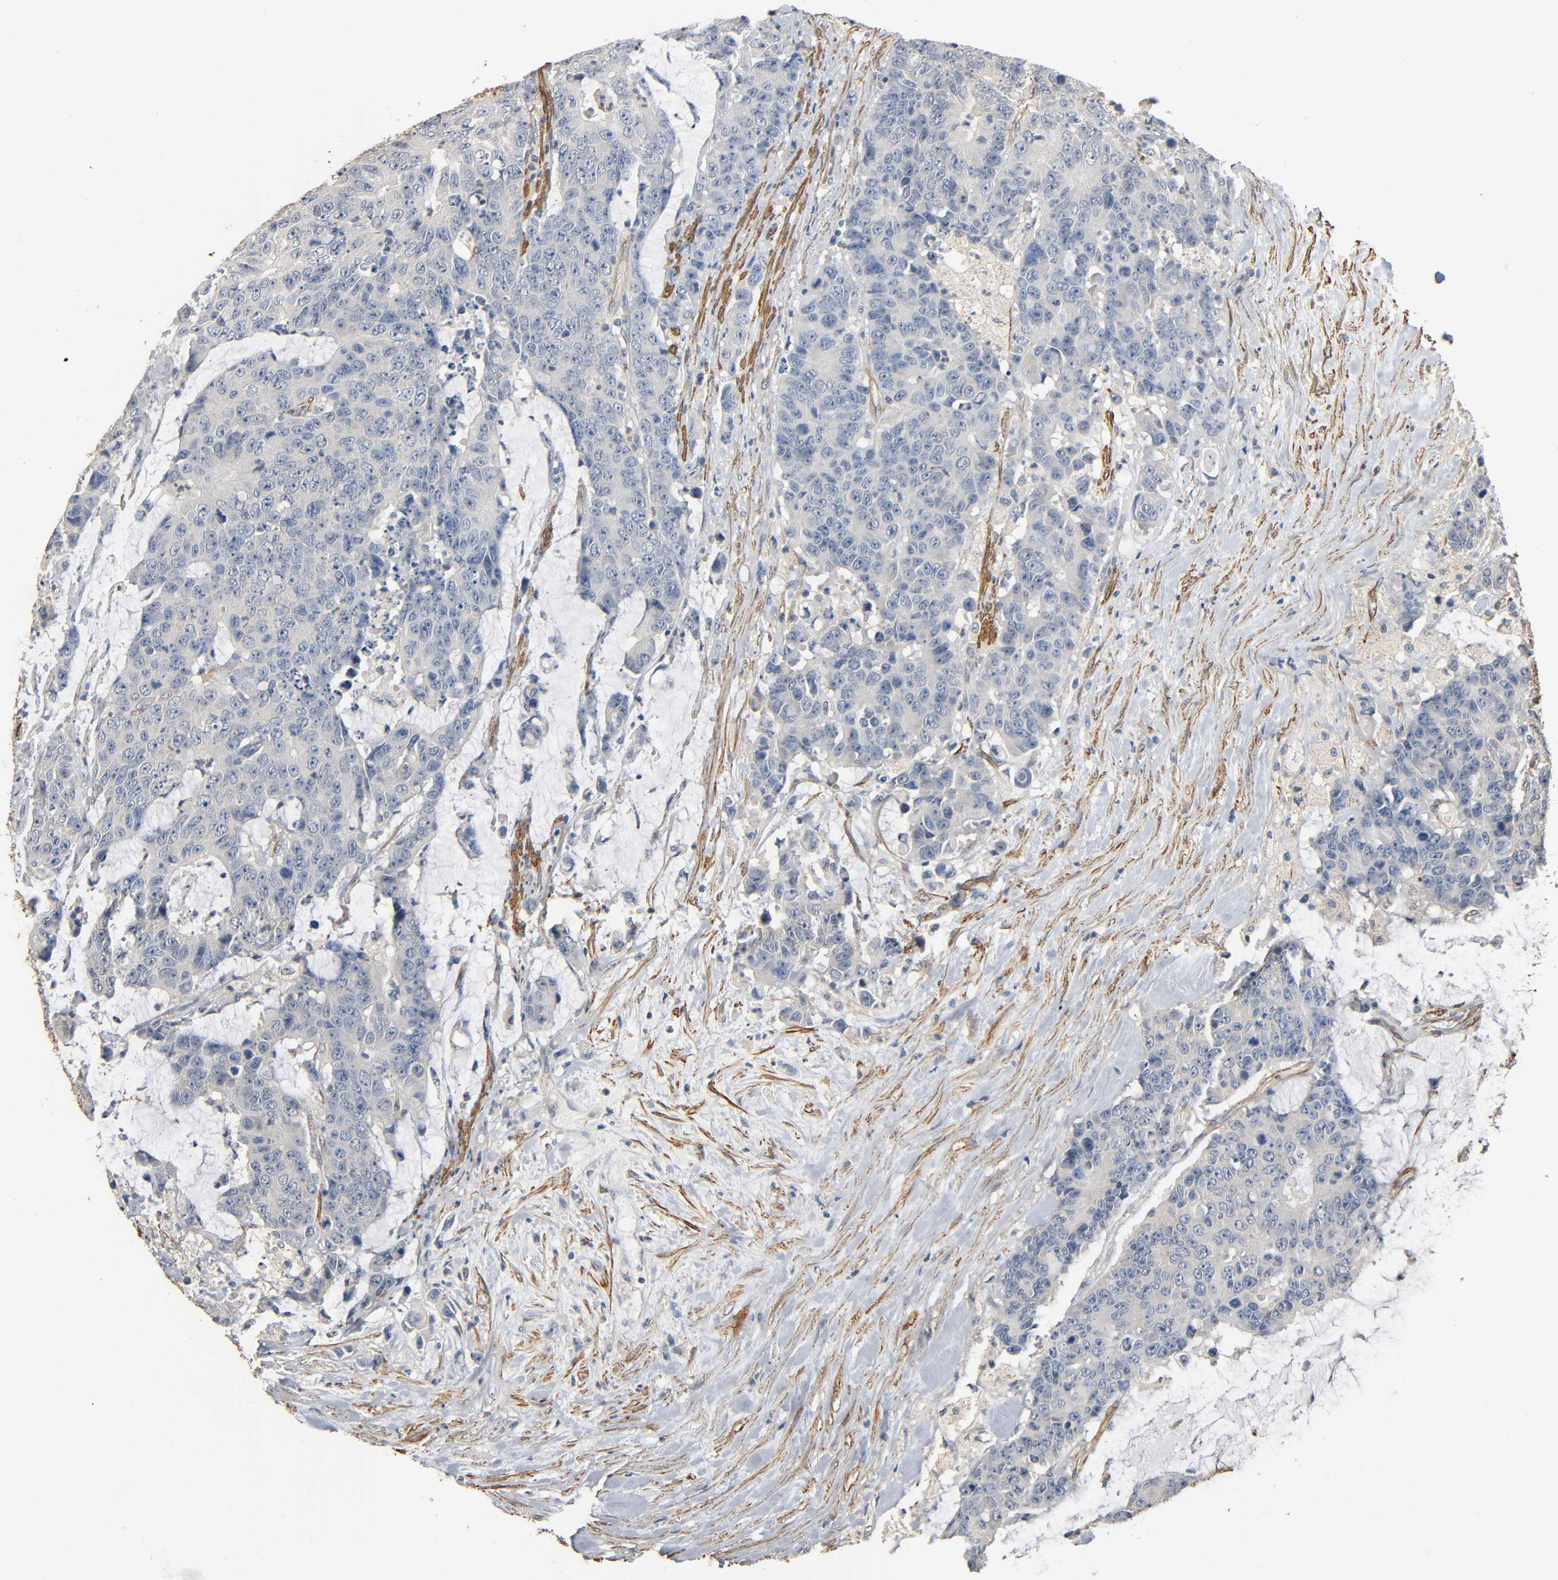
{"staining": {"intensity": "negative", "quantity": "none", "location": "none"}, "tissue": "colorectal cancer", "cell_type": "Tumor cells", "image_type": "cancer", "snomed": [{"axis": "morphology", "description": "Adenocarcinoma, NOS"}, {"axis": "topography", "description": "Colon"}], "caption": "IHC photomicrograph of neoplastic tissue: human colorectal cancer stained with DAB demonstrates no significant protein positivity in tumor cells.", "gene": "GSTA3", "patient": {"sex": "female", "age": 86}}